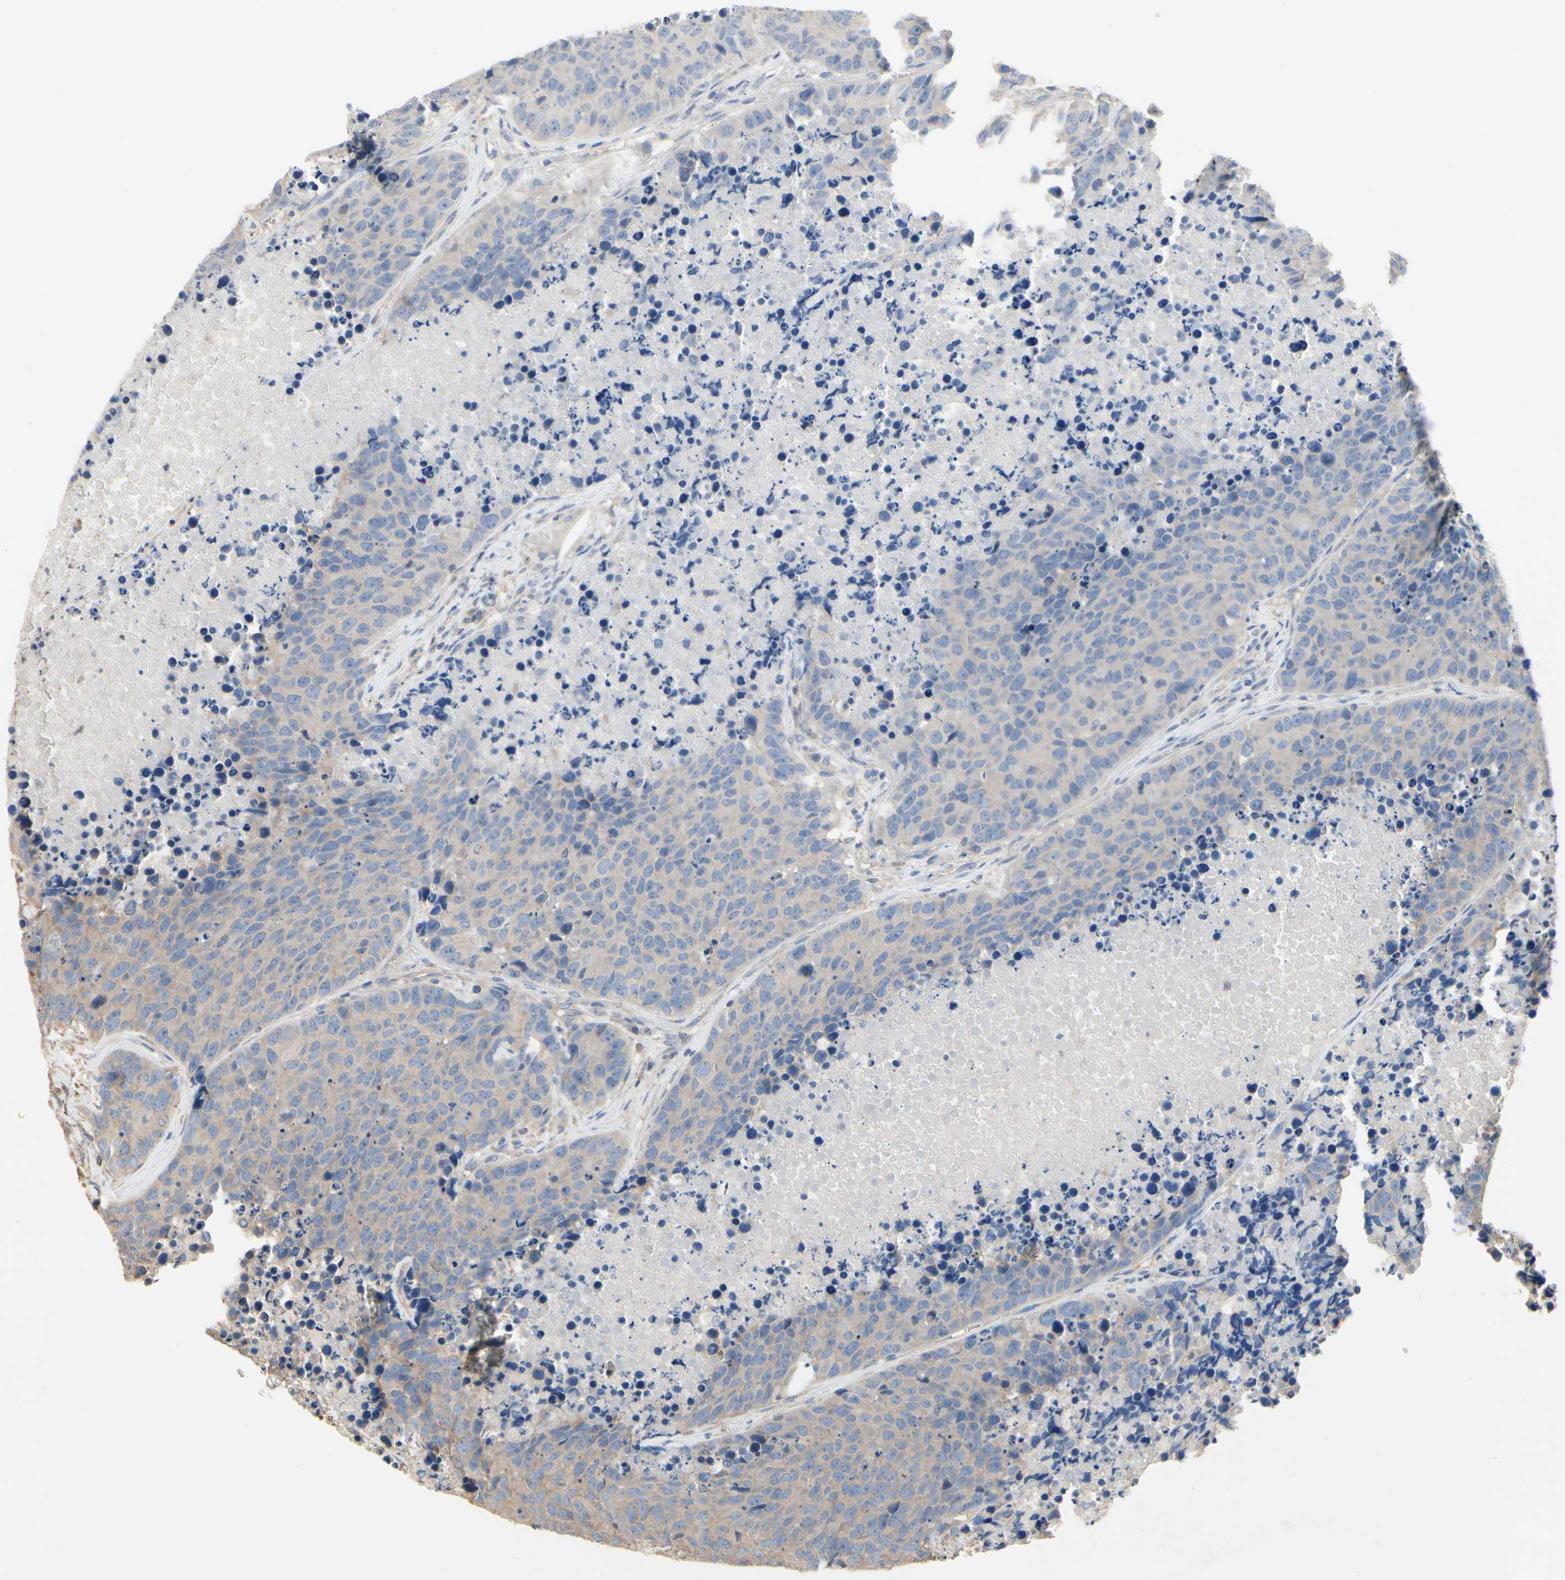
{"staining": {"intensity": "weak", "quantity": "25%-75%", "location": "cytoplasmic/membranous"}, "tissue": "carcinoid", "cell_type": "Tumor cells", "image_type": "cancer", "snomed": [{"axis": "morphology", "description": "Carcinoid, malignant, NOS"}, {"axis": "topography", "description": "Lung"}], "caption": "This histopathology image exhibits IHC staining of carcinoid, with low weak cytoplasmic/membranous positivity in about 25%-75% of tumor cells.", "gene": "PDZK1", "patient": {"sex": "male", "age": 60}}